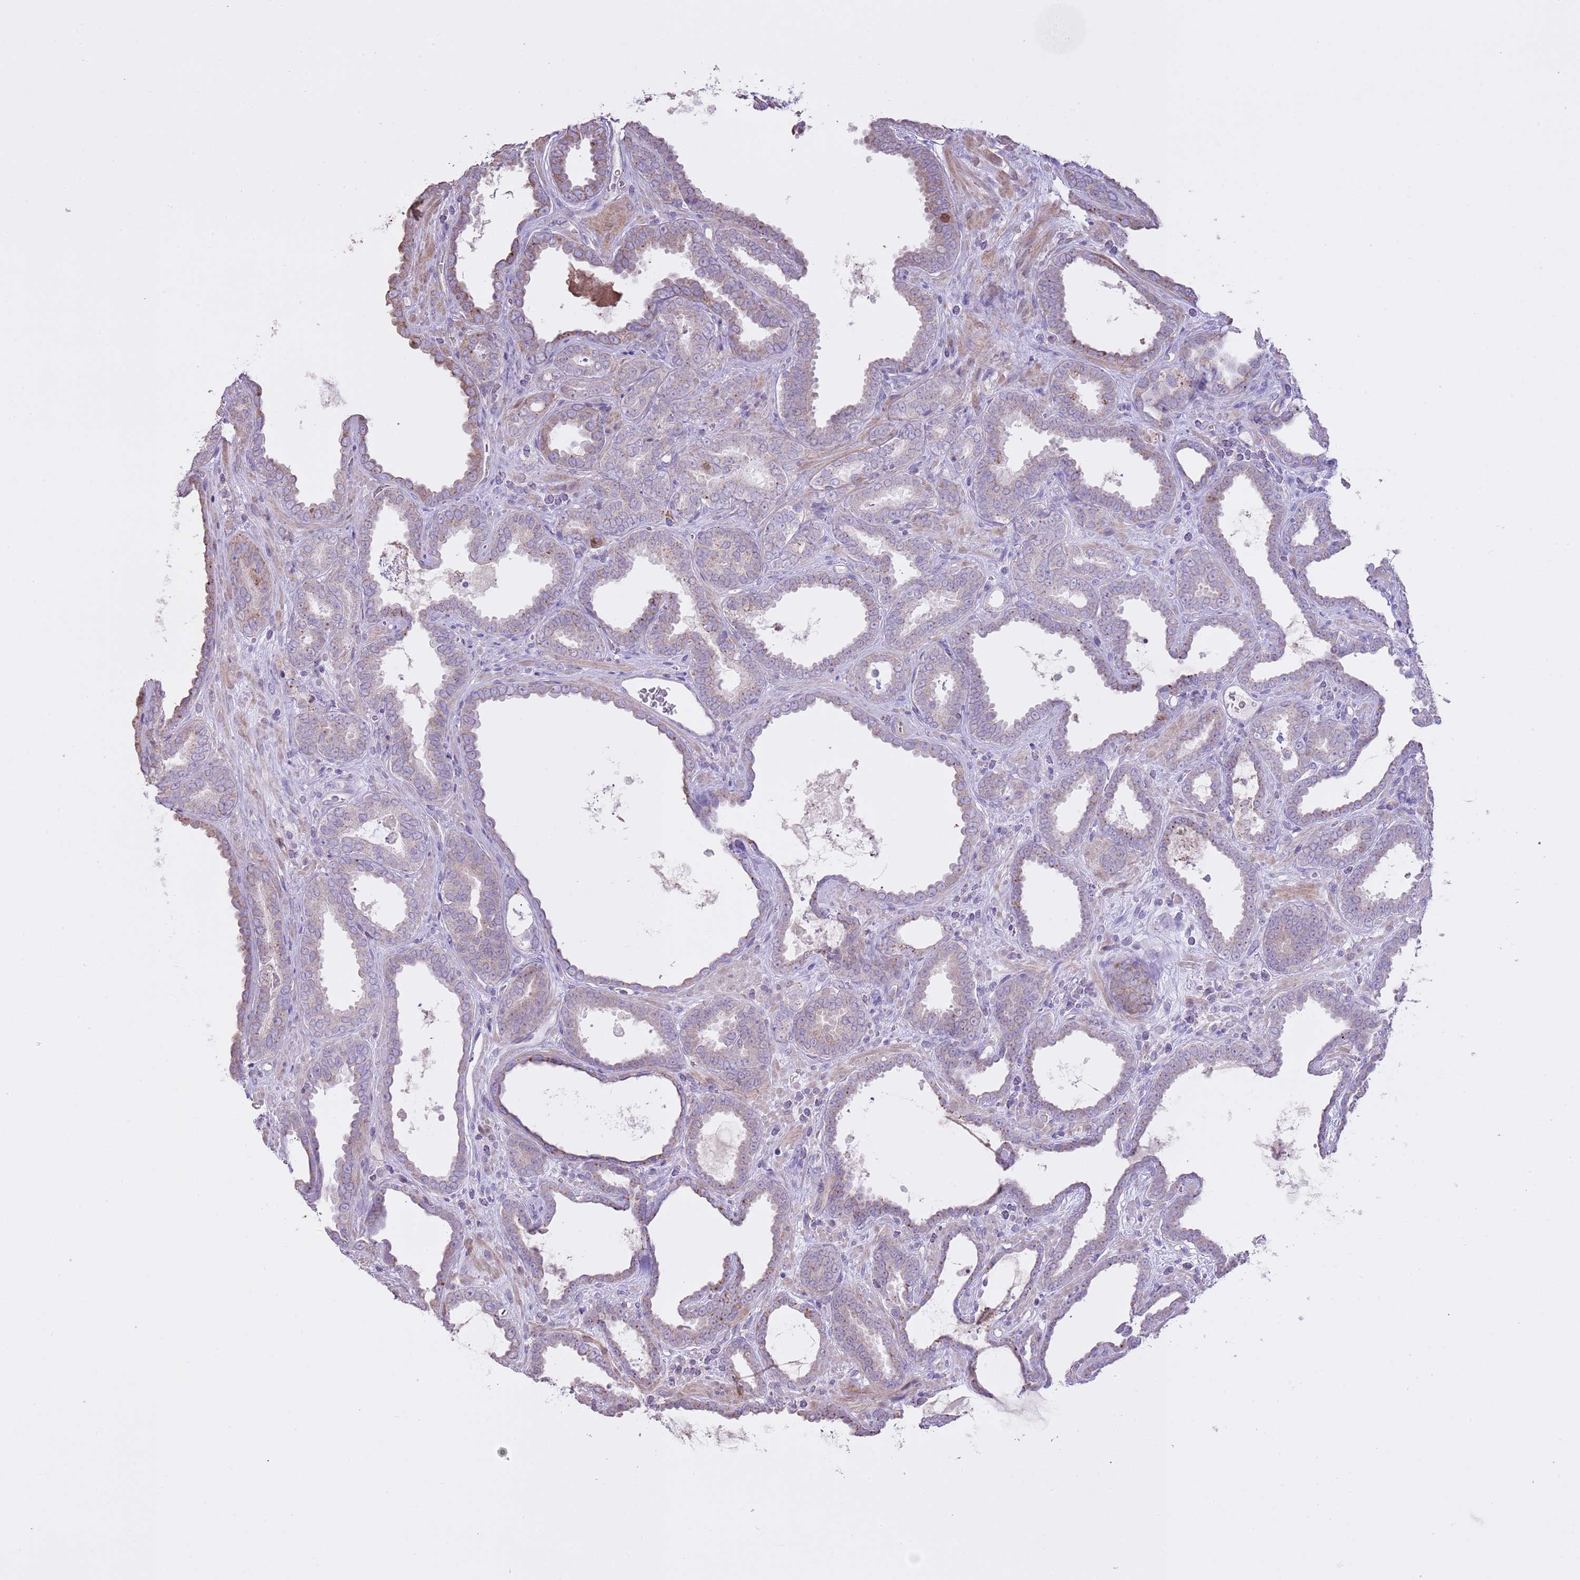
{"staining": {"intensity": "moderate", "quantity": "<25%", "location": "nuclear"}, "tissue": "prostate cancer", "cell_type": "Tumor cells", "image_type": "cancer", "snomed": [{"axis": "morphology", "description": "Adenocarcinoma, High grade"}, {"axis": "topography", "description": "Prostate"}], "caption": "Tumor cells exhibit moderate nuclear staining in about <25% of cells in prostate cancer (adenocarcinoma (high-grade)). (IHC, brightfield microscopy, high magnification).", "gene": "GMNN", "patient": {"sex": "male", "age": 72}}